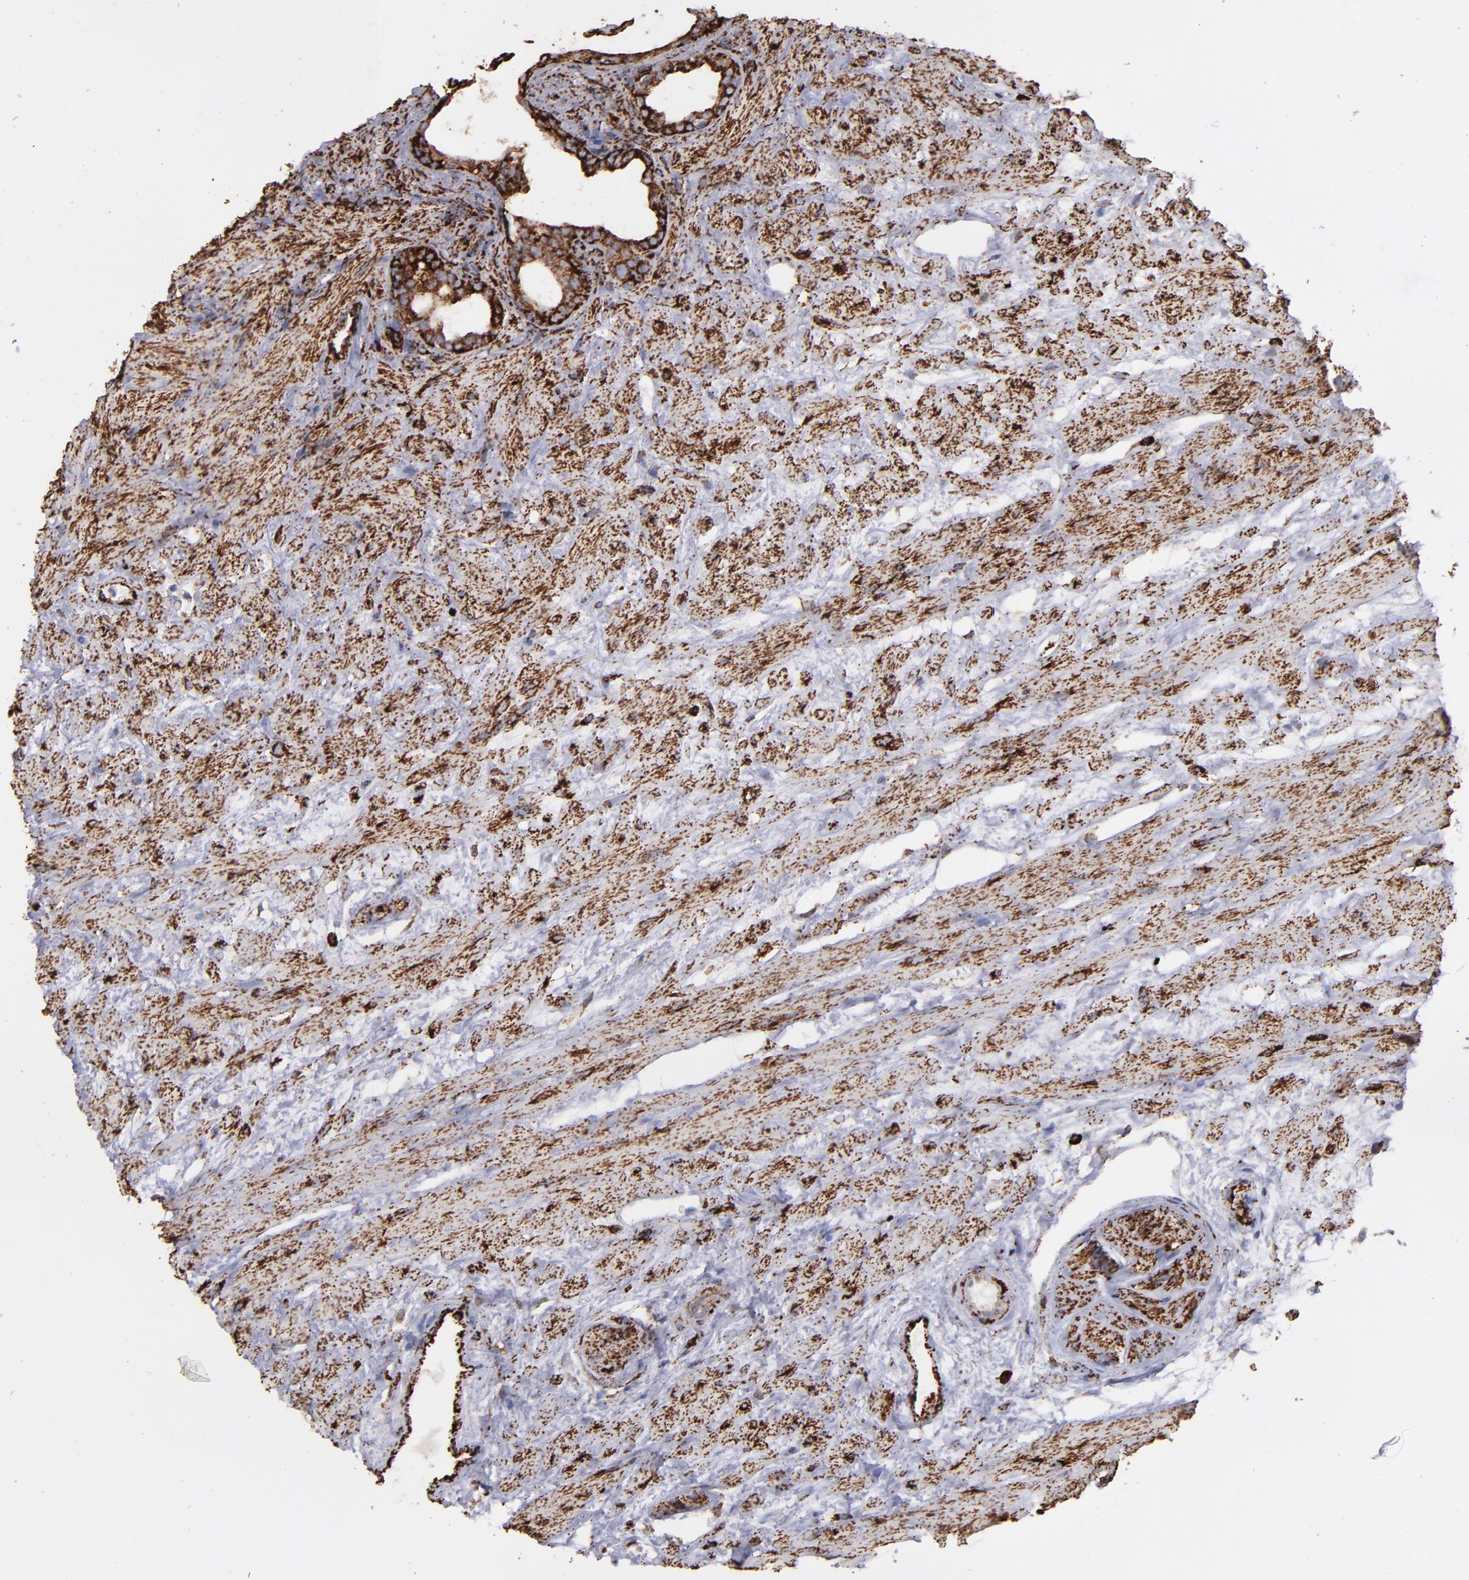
{"staining": {"intensity": "strong", "quantity": ">75%", "location": "cytoplasmic/membranous"}, "tissue": "prostate cancer", "cell_type": "Tumor cells", "image_type": "cancer", "snomed": [{"axis": "morphology", "description": "Adenocarcinoma, Low grade"}, {"axis": "topography", "description": "Prostate"}], "caption": "Low-grade adenocarcinoma (prostate) was stained to show a protein in brown. There is high levels of strong cytoplasmic/membranous expression in about >75% of tumor cells.", "gene": "MAOB", "patient": {"sex": "male", "age": 57}}